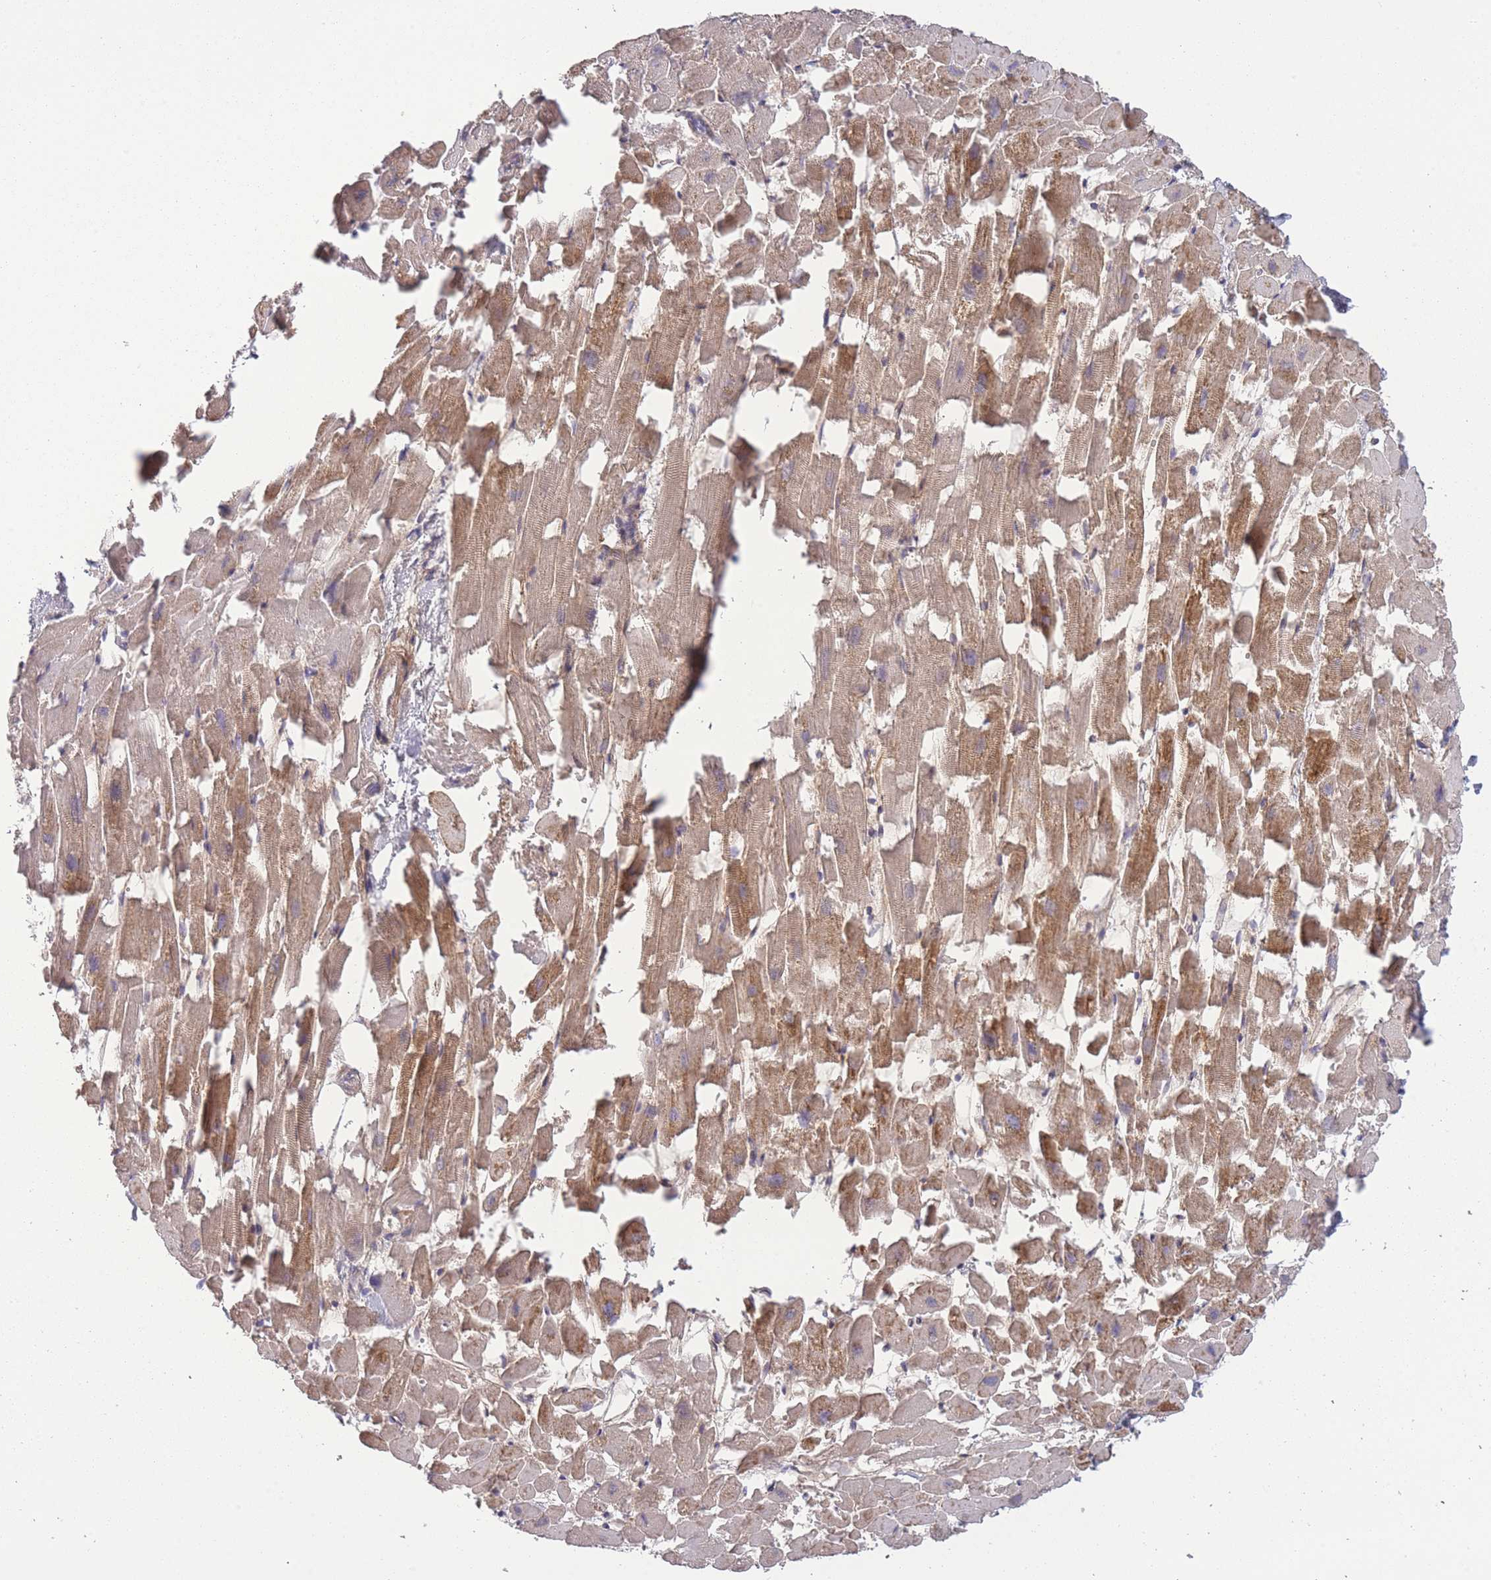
{"staining": {"intensity": "moderate", "quantity": ">75%", "location": "cytoplasmic/membranous"}, "tissue": "heart muscle", "cell_type": "Cardiomyocytes", "image_type": "normal", "snomed": [{"axis": "morphology", "description": "Normal tissue, NOS"}, {"axis": "topography", "description": "Heart"}], "caption": "The photomicrograph reveals immunohistochemical staining of unremarkable heart muscle. There is moderate cytoplasmic/membranous expression is seen in approximately >75% of cardiomyocytes.", "gene": "ZBTB24", "patient": {"sex": "female", "age": 64}}